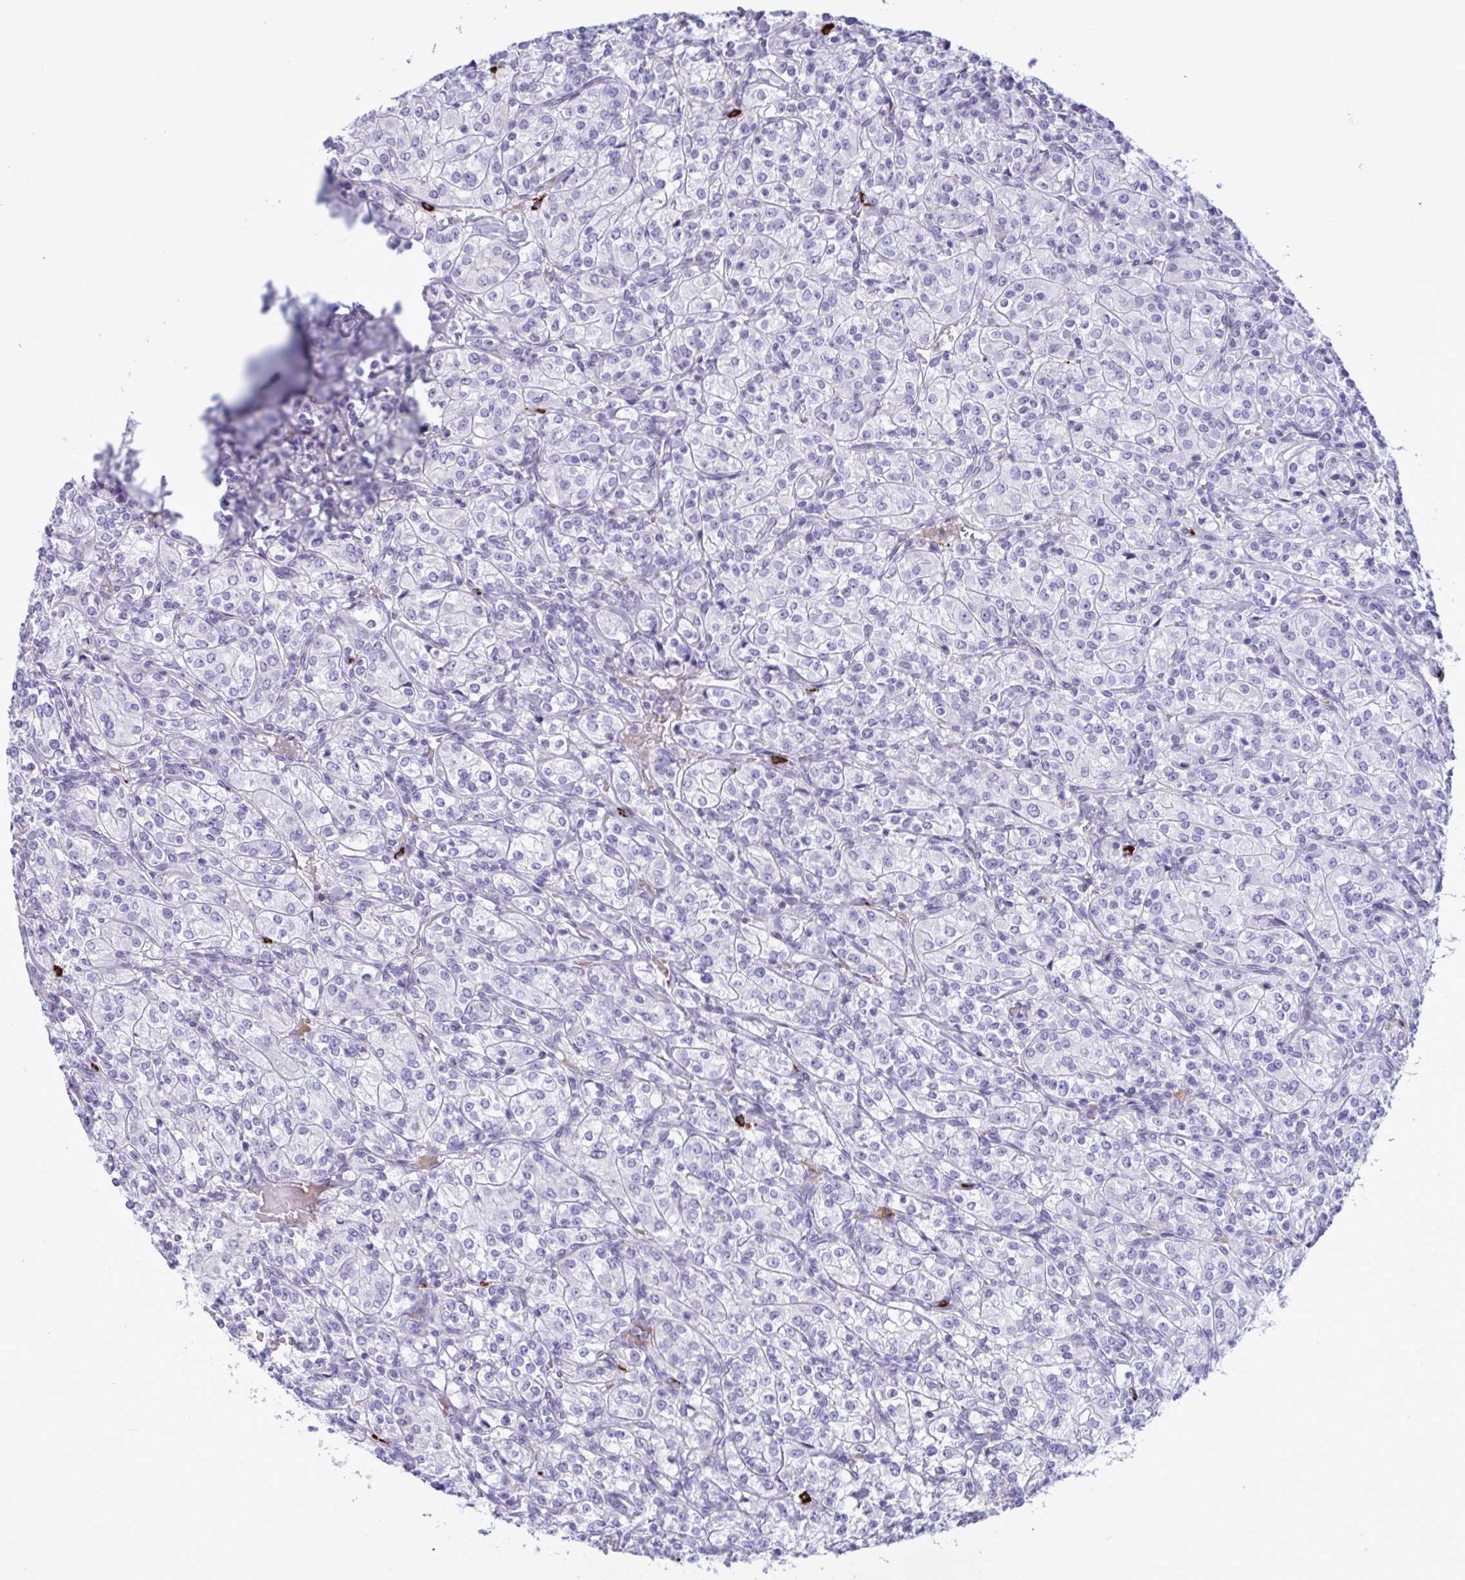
{"staining": {"intensity": "negative", "quantity": "none", "location": "none"}, "tissue": "renal cancer", "cell_type": "Tumor cells", "image_type": "cancer", "snomed": [{"axis": "morphology", "description": "Adenocarcinoma, NOS"}, {"axis": "topography", "description": "Kidney"}], "caption": "Tumor cells show no significant protein staining in adenocarcinoma (renal).", "gene": "ZNF684", "patient": {"sex": "male", "age": 77}}